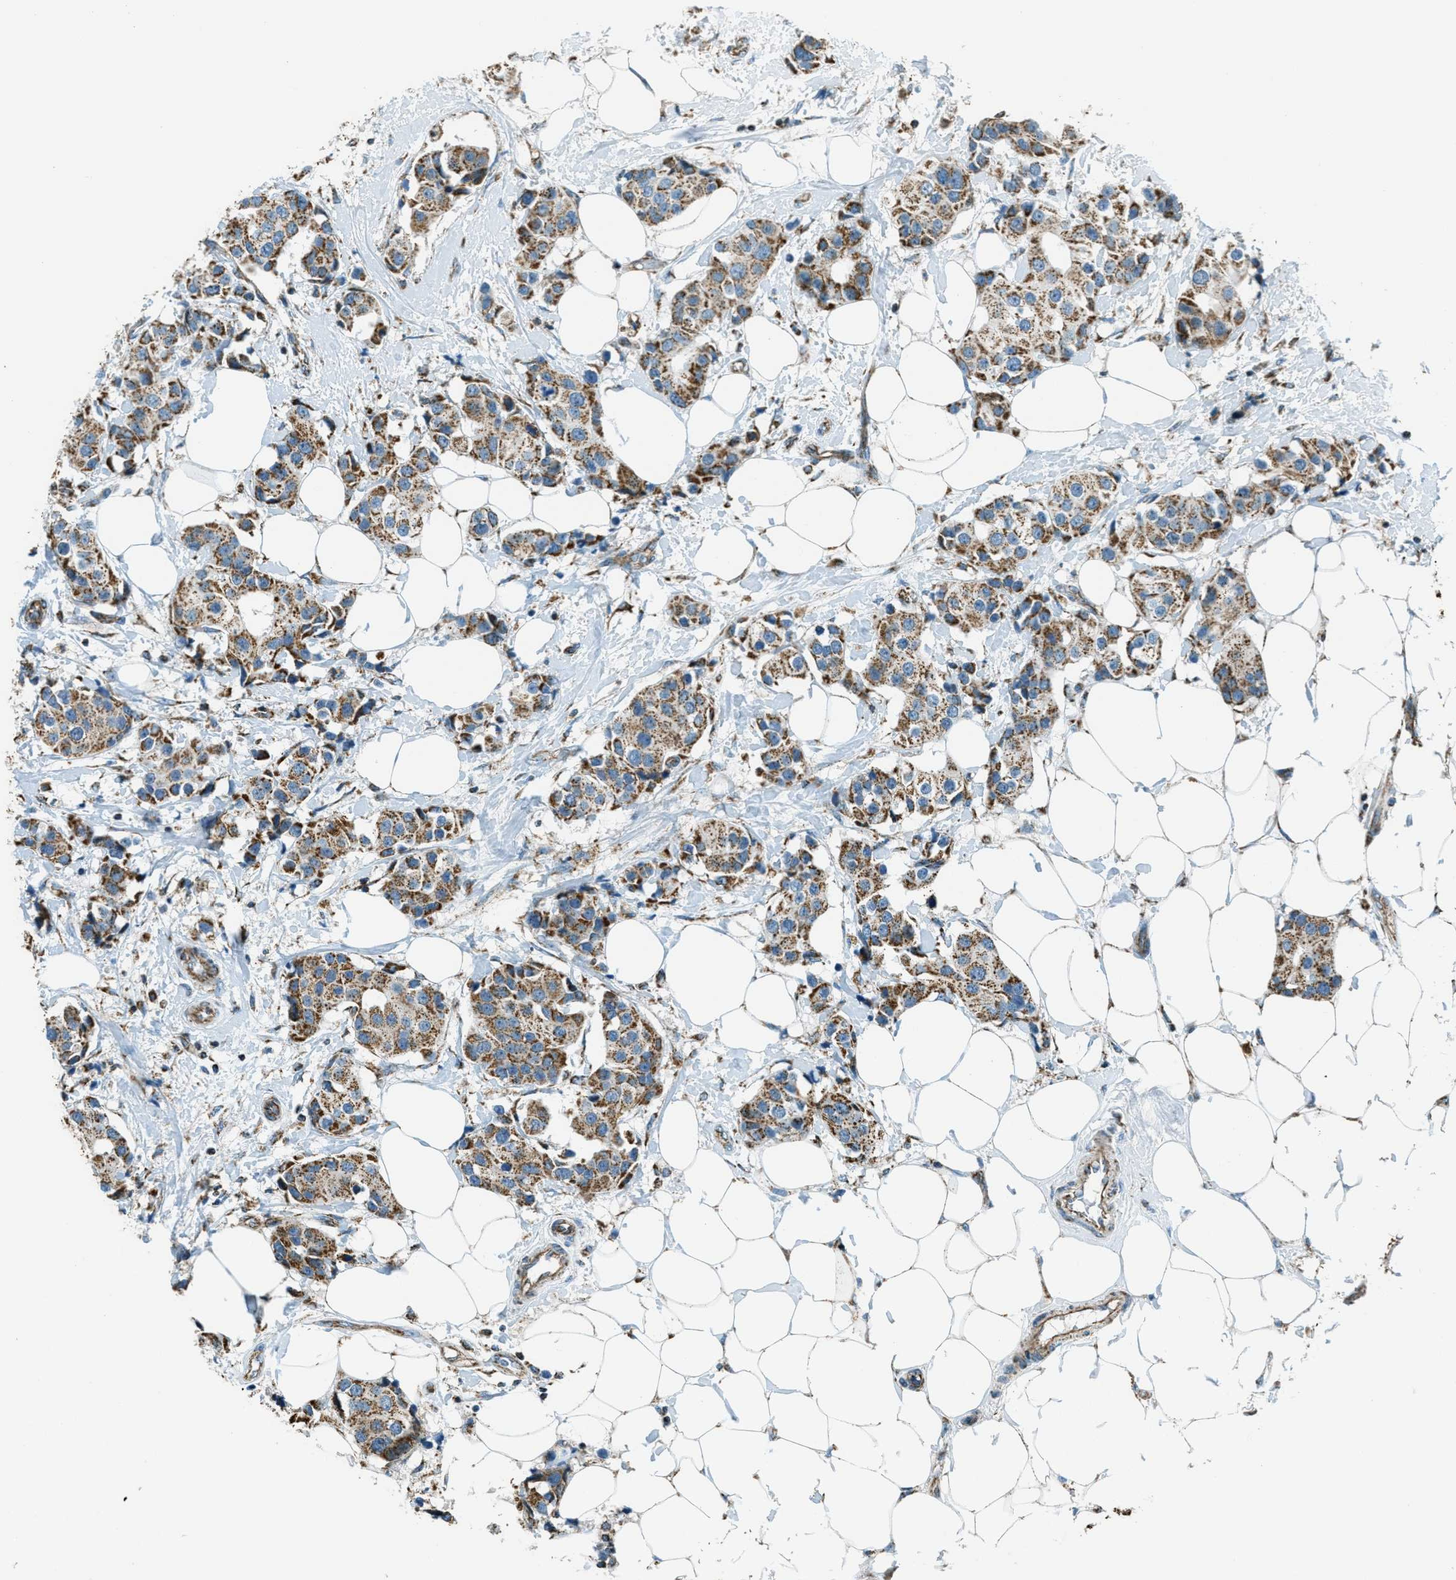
{"staining": {"intensity": "moderate", "quantity": ">75%", "location": "cytoplasmic/membranous"}, "tissue": "breast cancer", "cell_type": "Tumor cells", "image_type": "cancer", "snomed": [{"axis": "morphology", "description": "Normal tissue, NOS"}, {"axis": "morphology", "description": "Duct carcinoma"}, {"axis": "topography", "description": "Breast"}], "caption": "Breast invasive ductal carcinoma stained with a brown dye shows moderate cytoplasmic/membranous positive positivity in about >75% of tumor cells.", "gene": "CHST15", "patient": {"sex": "female", "age": 39}}